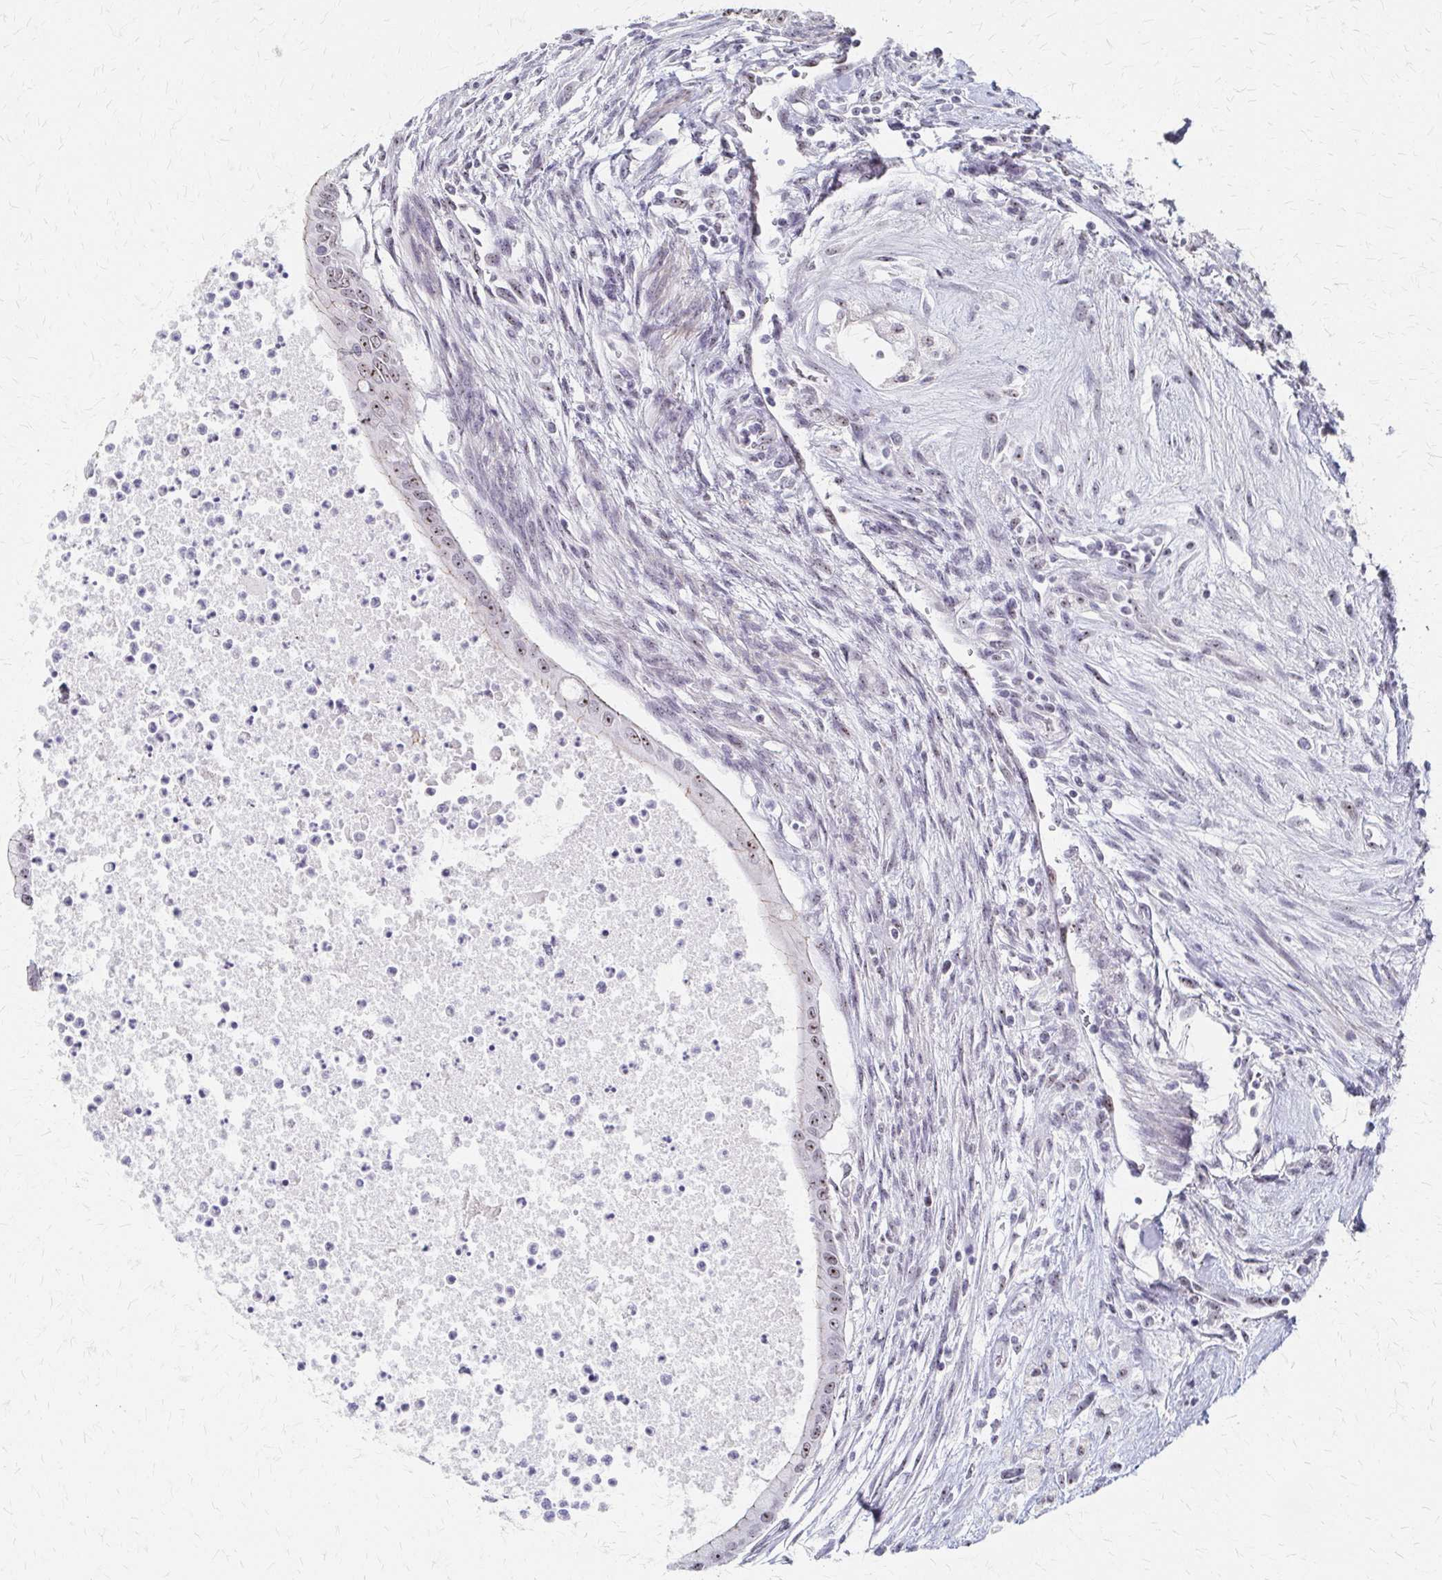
{"staining": {"intensity": "moderate", "quantity": "<25%", "location": "nuclear"}, "tissue": "testis cancer", "cell_type": "Tumor cells", "image_type": "cancer", "snomed": [{"axis": "morphology", "description": "Carcinoma, Embryonal, NOS"}, {"axis": "topography", "description": "Testis"}], "caption": "Testis cancer stained with immunohistochemistry (IHC) reveals moderate nuclear expression in approximately <25% of tumor cells.", "gene": "PES1", "patient": {"sex": "male", "age": 37}}